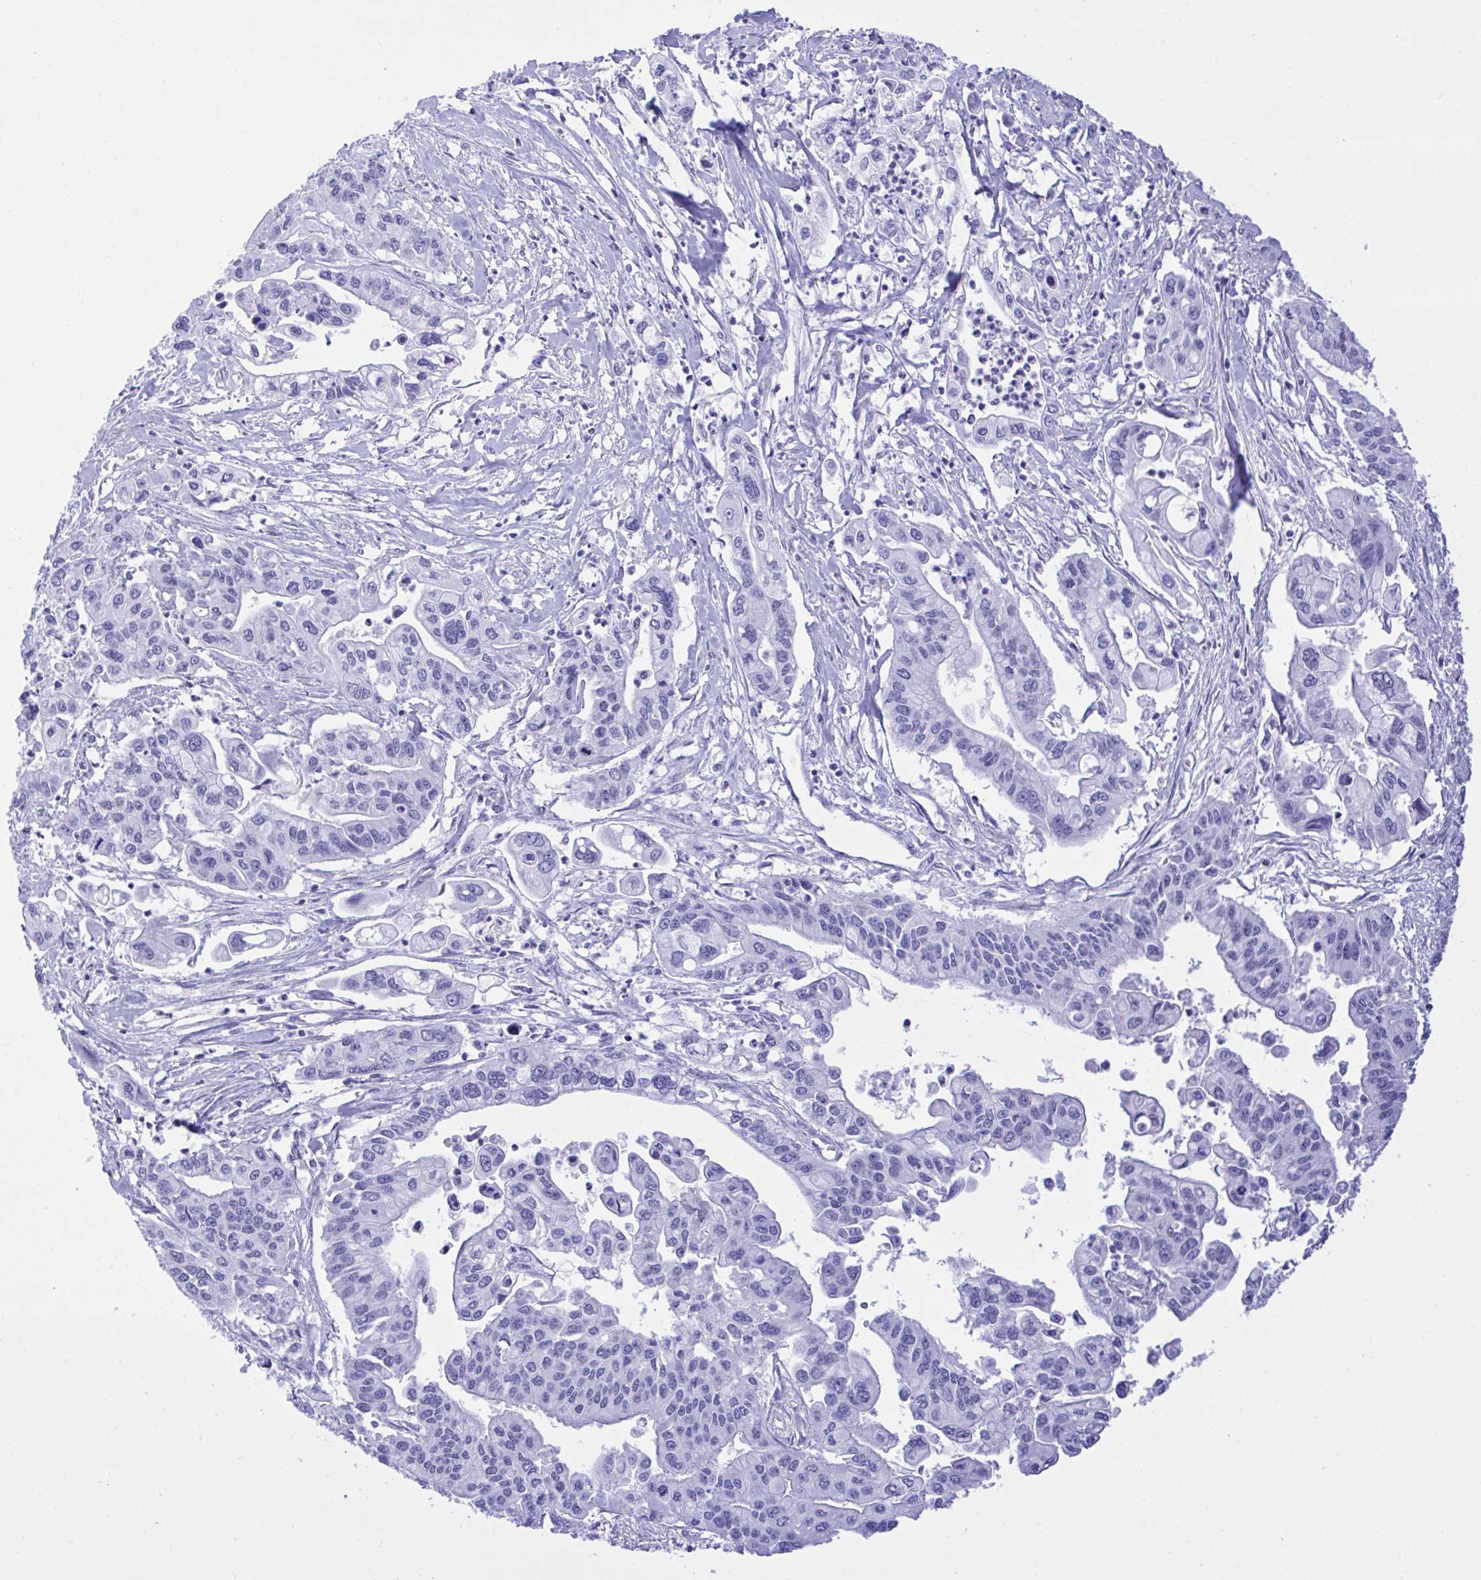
{"staining": {"intensity": "negative", "quantity": "none", "location": "none"}, "tissue": "pancreatic cancer", "cell_type": "Tumor cells", "image_type": "cancer", "snomed": [{"axis": "morphology", "description": "Adenocarcinoma, NOS"}, {"axis": "topography", "description": "Pancreas"}], "caption": "Immunohistochemistry of pancreatic adenocarcinoma exhibits no staining in tumor cells. Nuclei are stained in blue.", "gene": "SELENOV", "patient": {"sex": "male", "age": 62}}